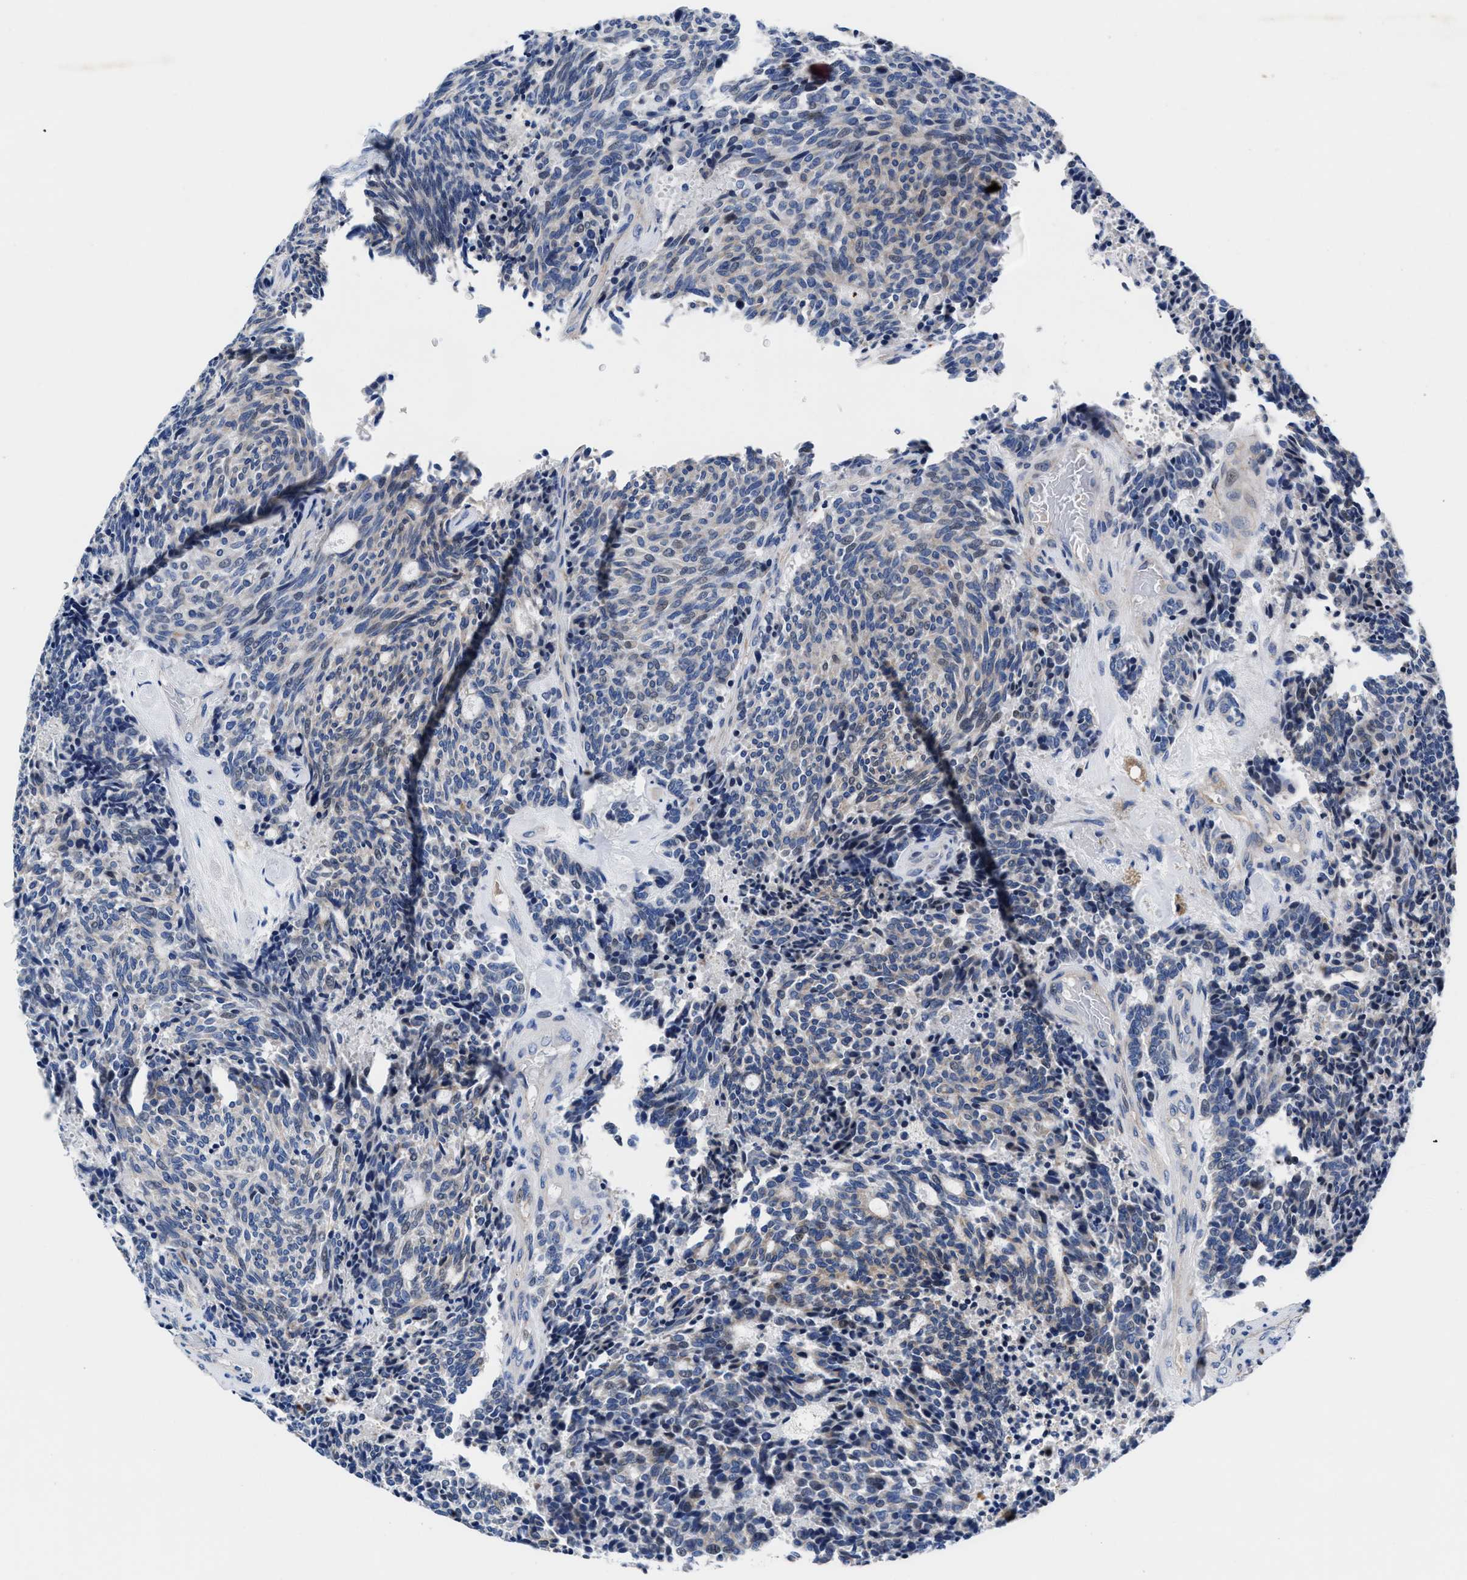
{"staining": {"intensity": "negative", "quantity": "none", "location": "none"}, "tissue": "carcinoid", "cell_type": "Tumor cells", "image_type": "cancer", "snomed": [{"axis": "morphology", "description": "Carcinoid, malignant, NOS"}, {"axis": "topography", "description": "Pancreas"}], "caption": "The immunohistochemistry micrograph has no significant positivity in tumor cells of carcinoid tissue.", "gene": "DHRS13", "patient": {"sex": "female", "age": 54}}